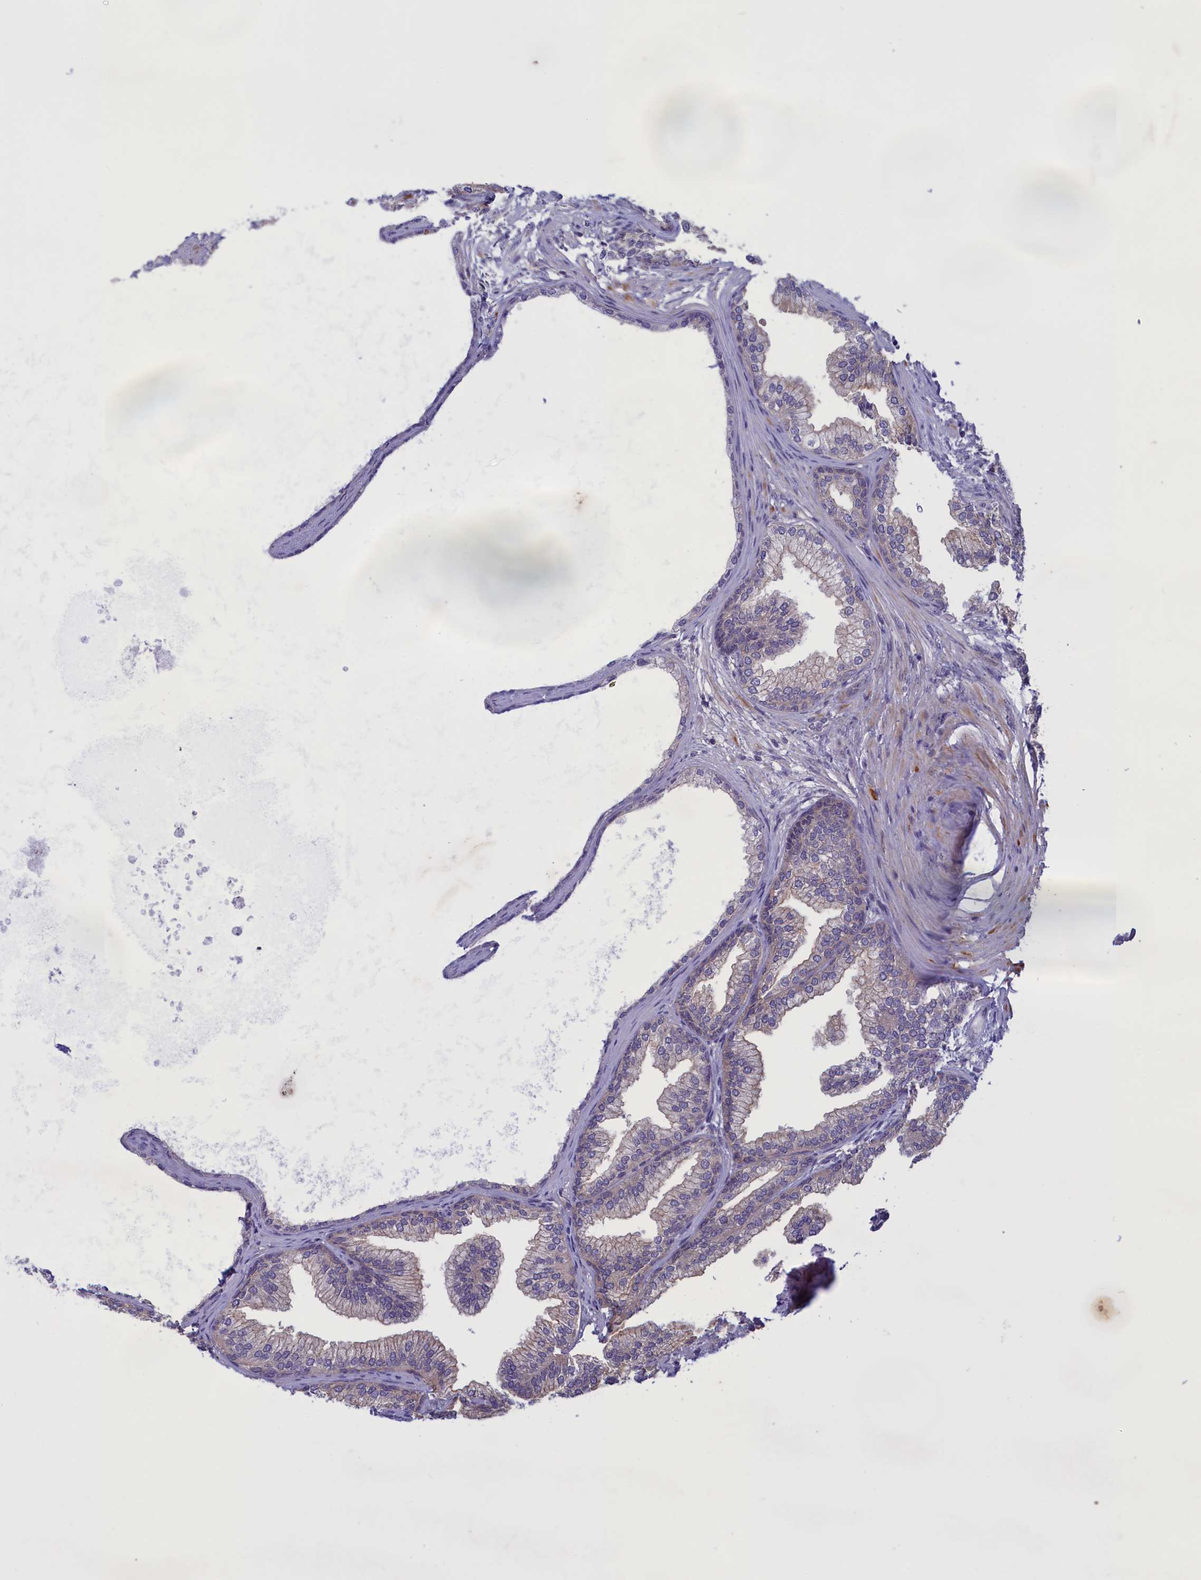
{"staining": {"intensity": "moderate", "quantity": "25%-75%", "location": "cytoplasmic/membranous"}, "tissue": "prostate", "cell_type": "Glandular cells", "image_type": "normal", "snomed": [{"axis": "morphology", "description": "Normal tissue, NOS"}, {"axis": "topography", "description": "Prostate"}], "caption": "IHC image of normal human prostate stained for a protein (brown), which reveals medium levels of moderate cytoplasmic/membranous expression in approximately 25%-75% of glandular cells.", "gene": "CORO2A", "patient": {"sex": "male", "age": 76}}